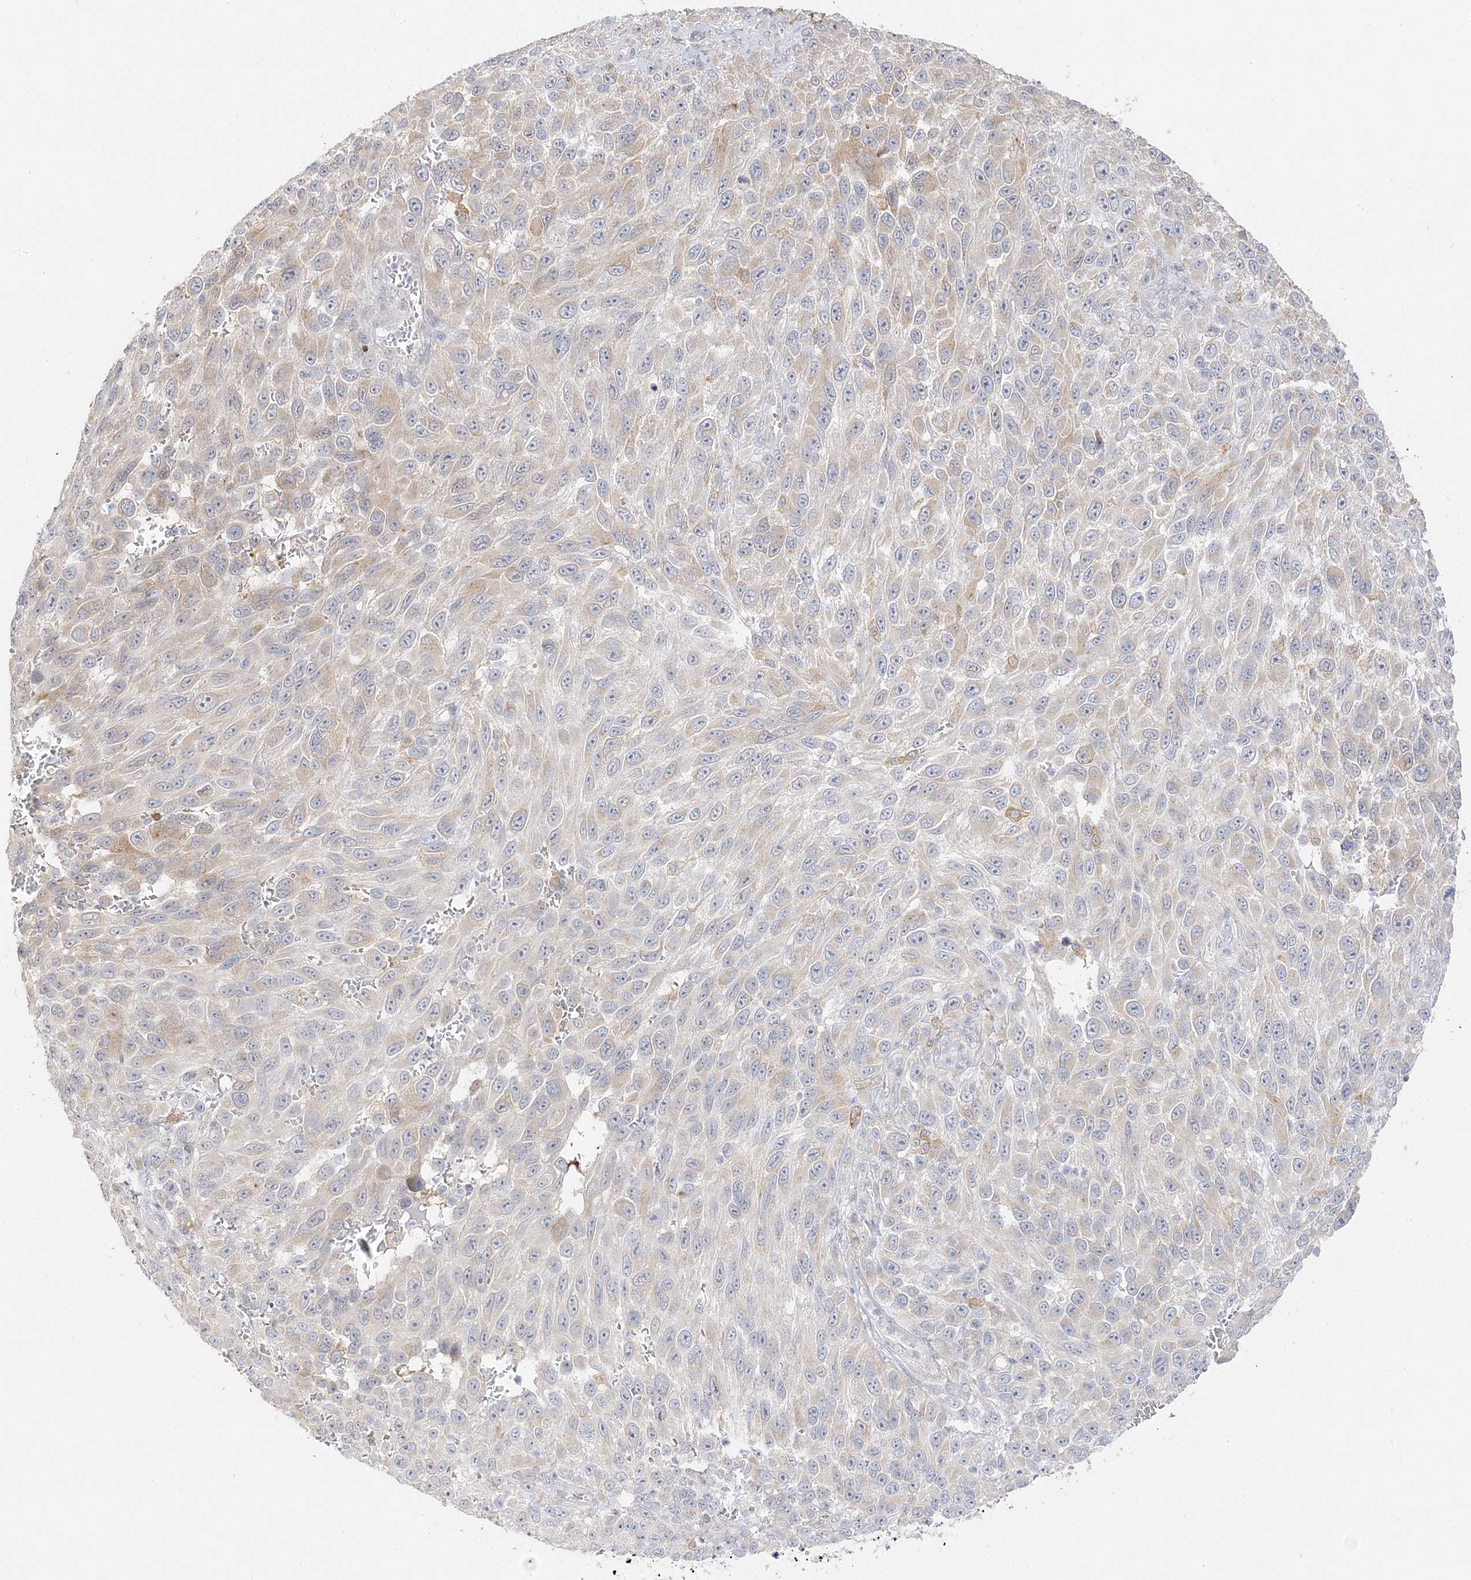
{"staining": {"intensity": "weak", "quantity": "<25%", "location": "cytoplasmic/membranous"}, "tissue": "melanoma", "cell_type": "Tumor cells", "image_type": "cancer", "snomed": [{"axis": "morphology", "description": "Malignant melanoma, NOS"}, {"axis": "topography", "description": "Skin"}], "caption": "An IHC photomicrograph of malignant melanoma is shown. There is no staining in tumor cells of malignant melanoma.", "gene": "C2CD2", "patient": {"sex": "female", "age": 96}}